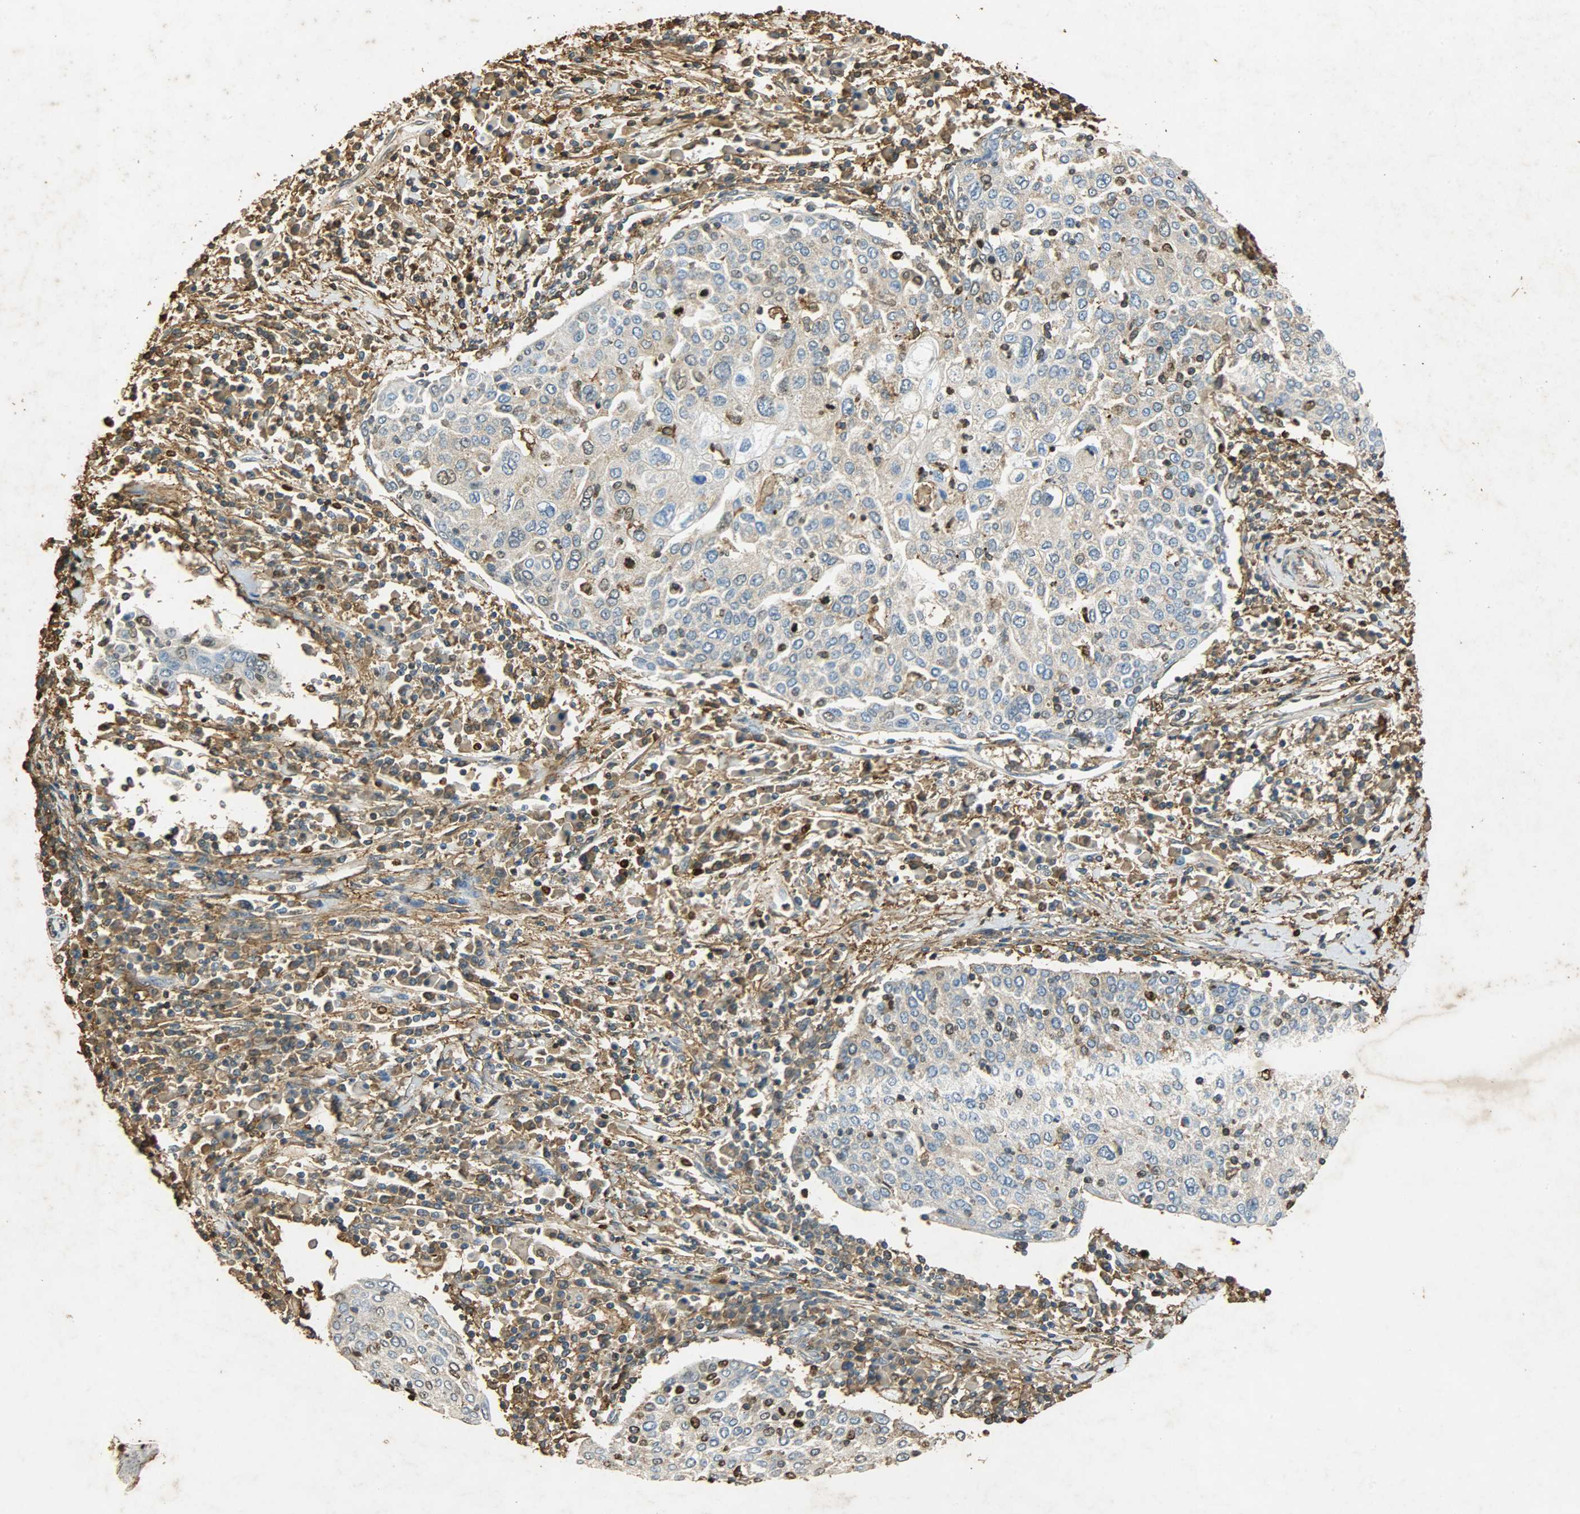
{"staining": {"intensity": "moderate", "quantity": "<25%", "location": "nuclear"}, "tissue": "cervical cancer", "cell_type": "Tumor cells", "image_type": "cancer", "snomed": [{"axis": "morphology", "description": "Squamous cell carcinoma, NOS"}, {"axis": "topography", "description": "Cervix"}], "caption": "Squamous cell carcinoma (cervical) was stained to show a protein in brown. There is low levels of moderate nuclear expression in approximately <25% of tumor cells. (DAB IHC, brown staining for protein, blue staining for nuclei).", "gene": "ANXA6", "patient": {"sex": "female", "age": 40}}